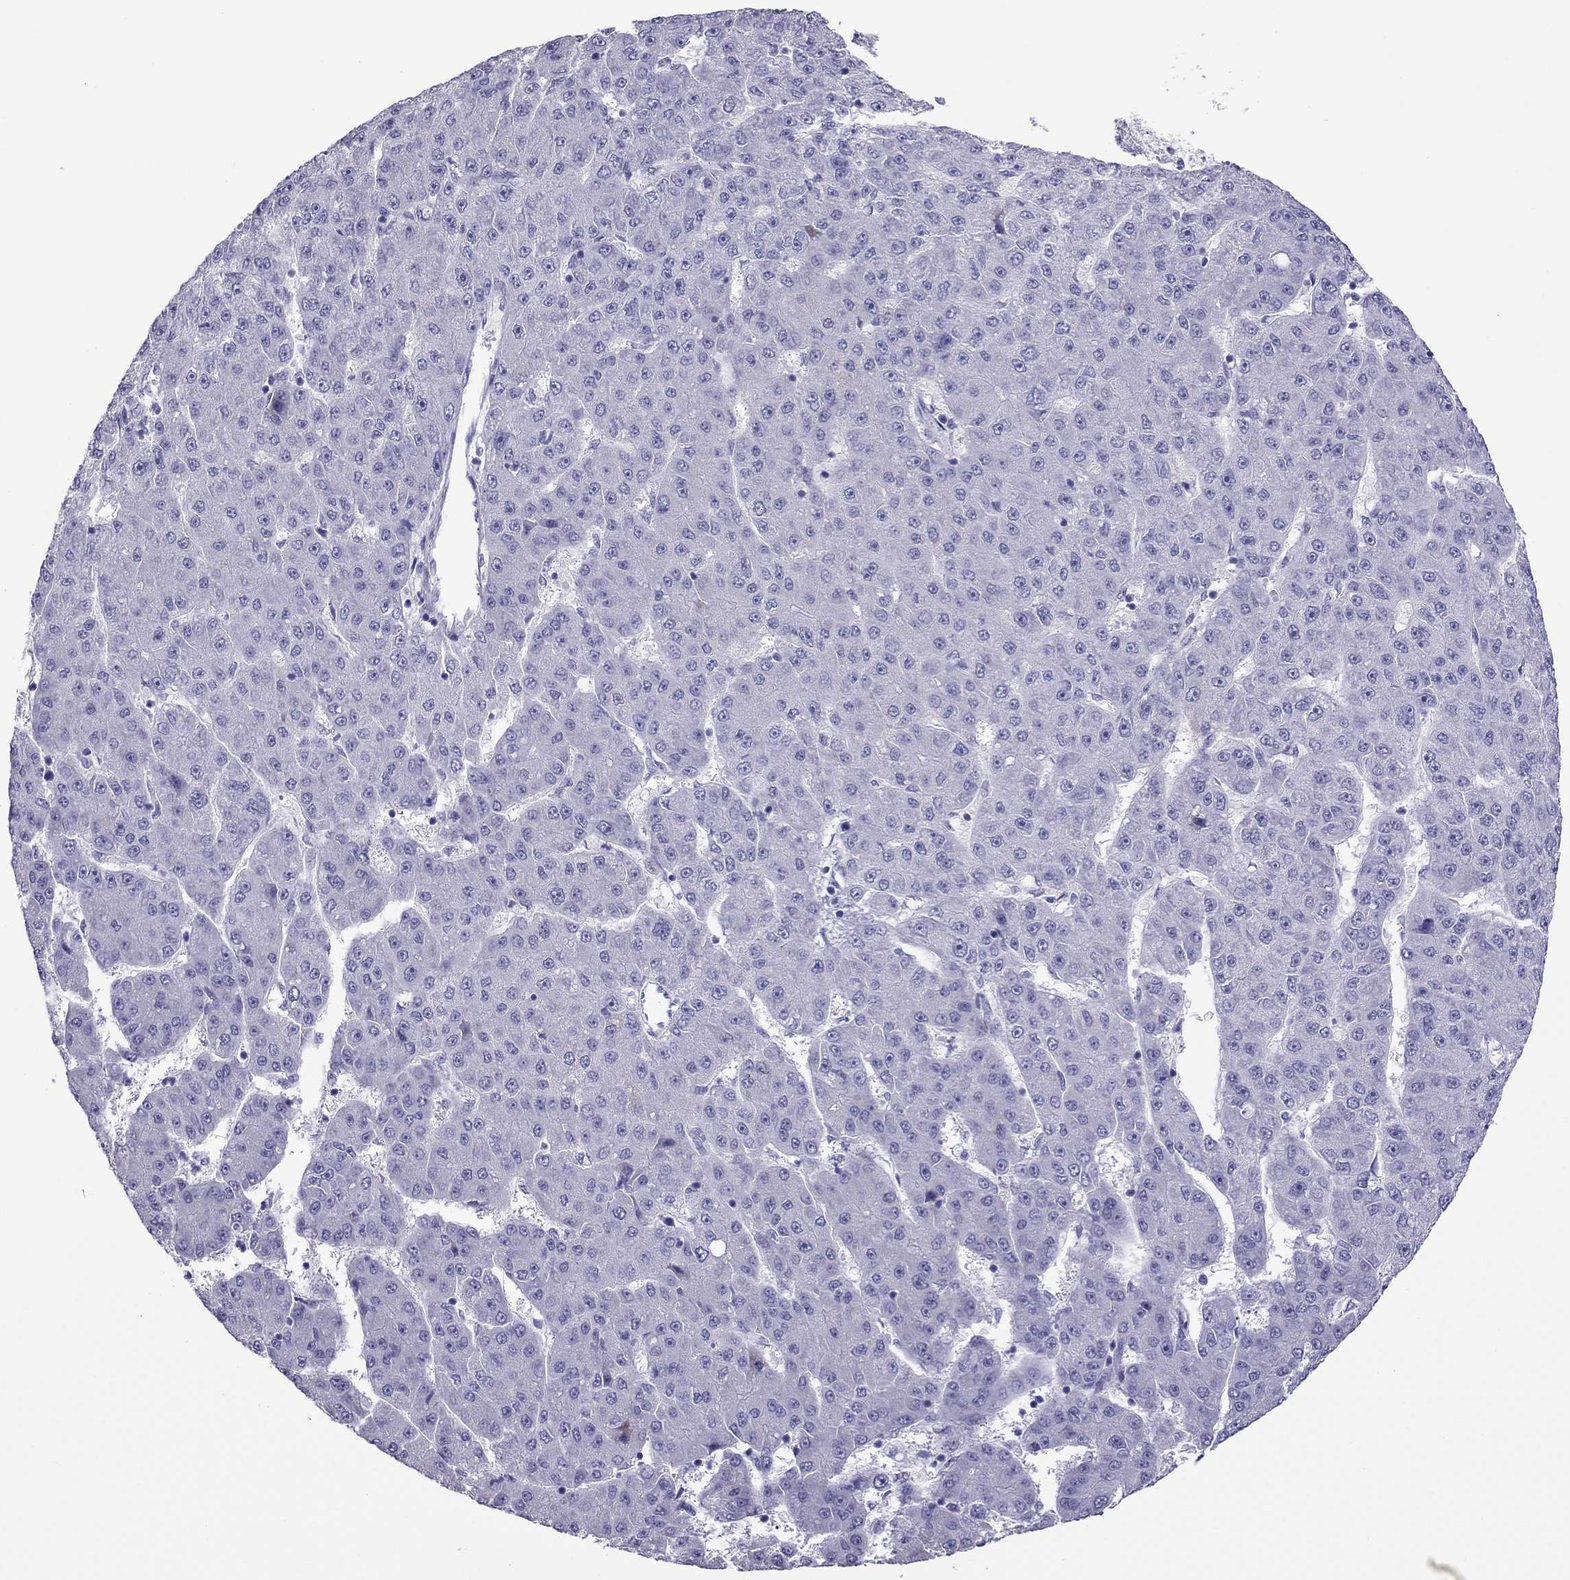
{"staining": {"intensity": "negative", "quantity": "none", "location": "none"}, "tissue": "liver cancer", "cell_type": "Tumor cells", "image_type": "cancer", "snomed": [{"axis": "morphology", "description": "Carcinoma, Hepatocellular, NOS"}, {"axis": "topography", "description": "Liver"}], "caption": "This is an immunohistochemistry (IHC) image of human liver cancer. There is no expression in tumor cells.", "gene": "ZNF646", "patient": {"sex": "male", "age": 67}}